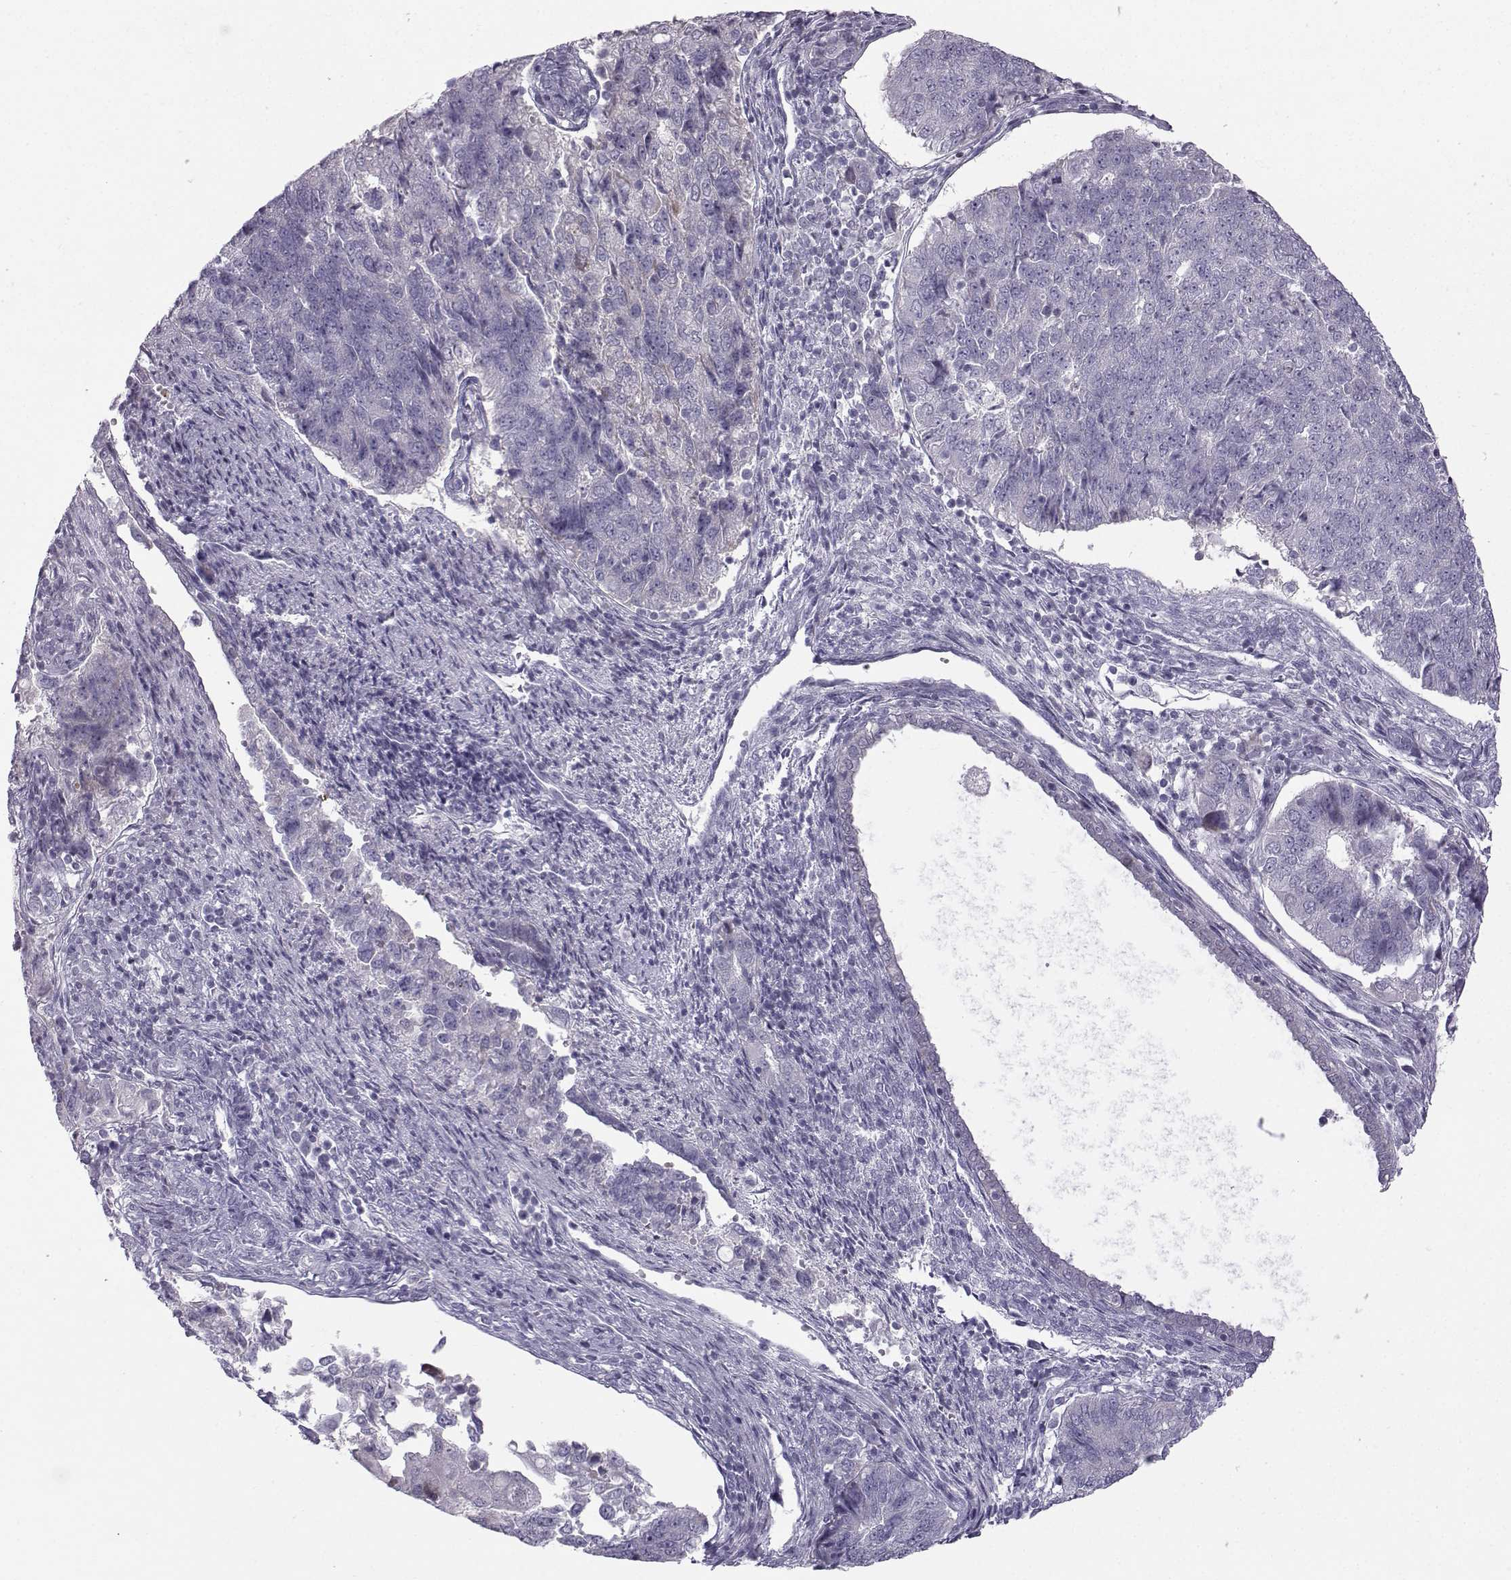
{"staining": {"intensity": "negative", "quantity": "none", "location": "none"}, "tissue": "endometrial cancer", "cell_type": "Tumor cells", "image_type": "cancer", "snomed": [{"axis": "morphology", "description": "Adenocarcinoma, NOS"}, {"axis": "topography", "description": "Endometrium"}], "caption": "A photomicrograph of adenocarcinoma (endometrial) stained for a protein exhibits no brown staining in tumor cells. (DAB IHC, high magnification).", "gene": "DMRT3", "patient": {"sex": "female", "age": 43}}